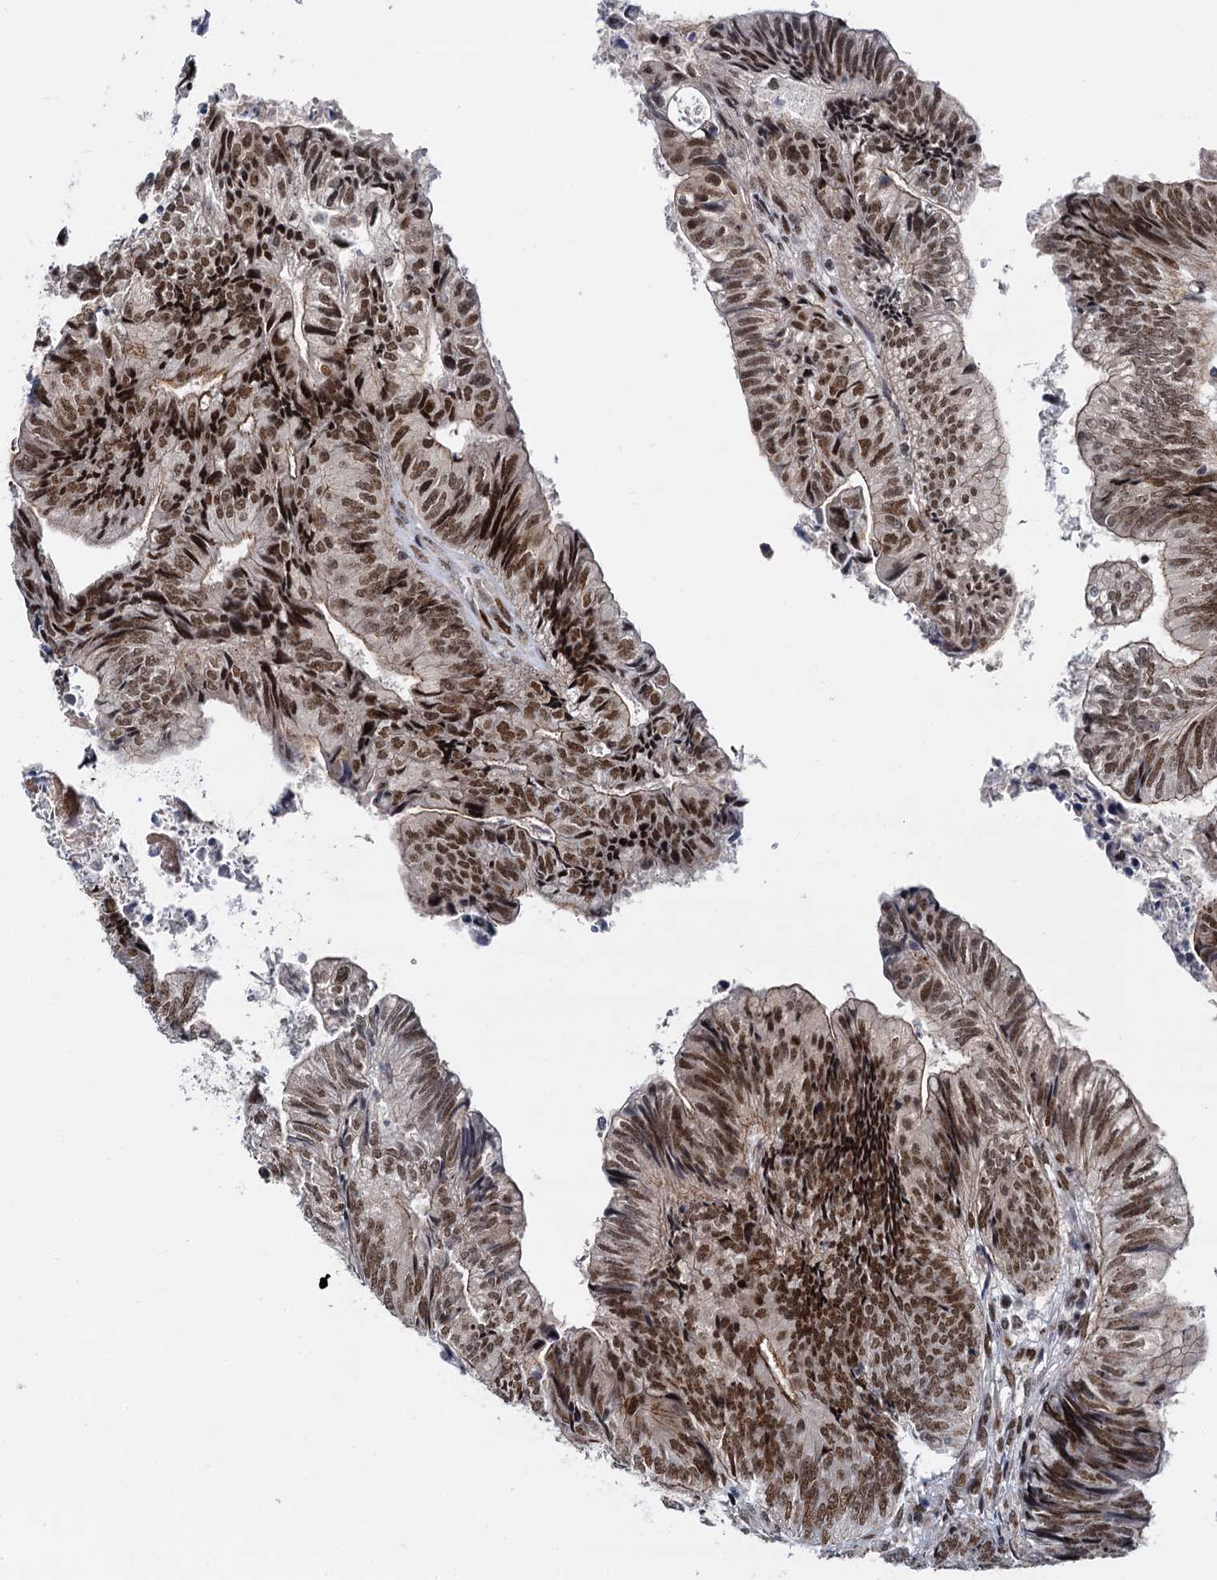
{"staining": {"intensity": "moderate", "quantity": ">75%", "location": "cytoplasmic/membranous,nuclear"}, "tissue": "colorectal cancer", "cell_type": "Tumor cells", "image_type": "cancer", "snomed": [{"axis": "morphology", "description": "Adenocarcinoma, NOS"}, {"axis": "topography", "description": "Colon"}], "caption": "A brown stain labels moderate cytoplasmic/membranous and nuclear positivity of a protein in human colorectal cancer tumor cells.", "gene": "RUFY2", "patient": {"sex": "female", "age": 67}}